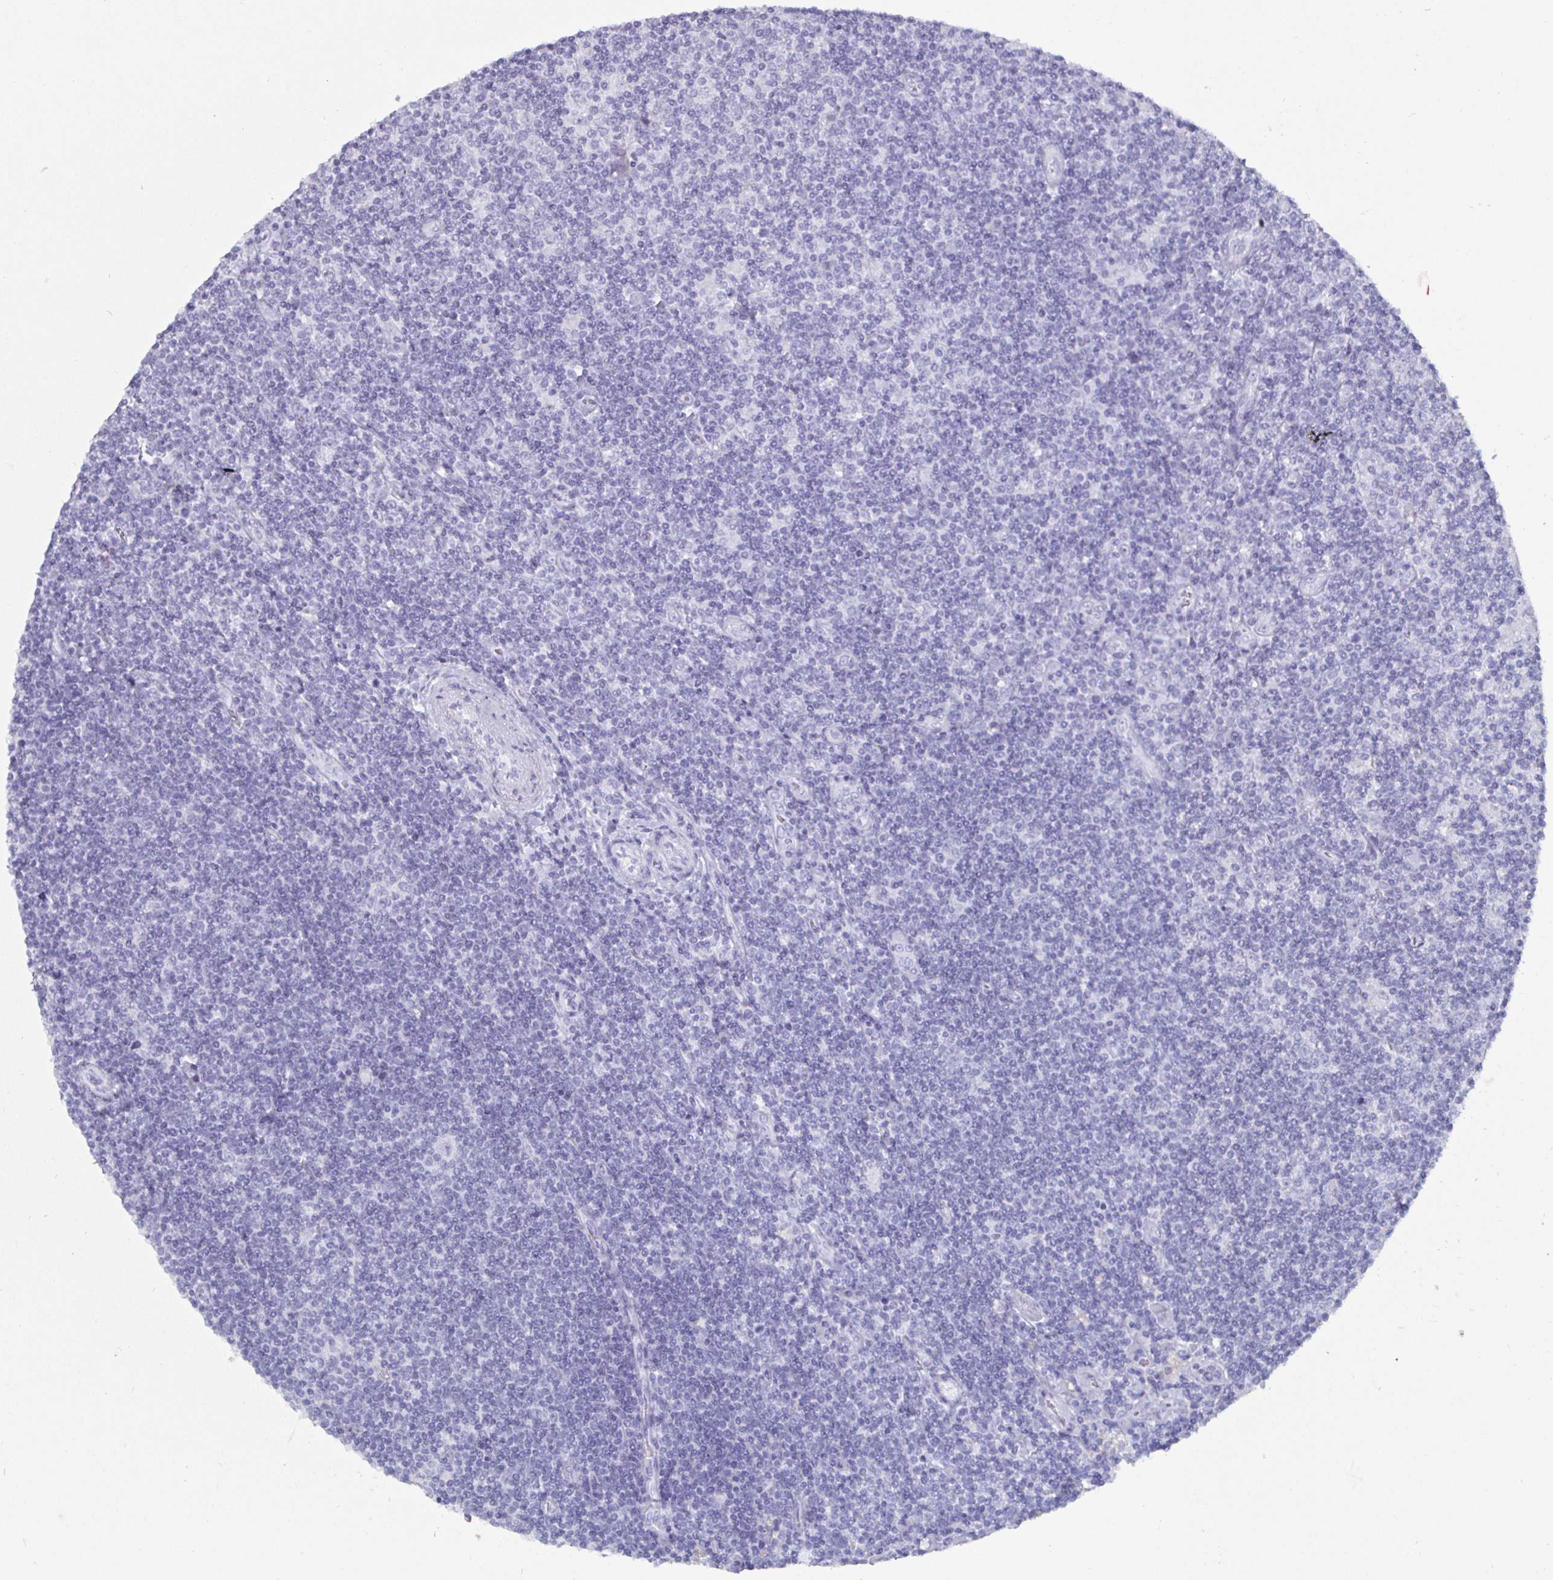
{"staining": {"intensity": "negative", "quantity": "none", "location": "none"}, "tissue": "lymphoma", "cell_type": "Tumor cells", "image_type": "cancer", "snomed": [{"axis": "morphology", "description": "Hodgkin's disease, NOS"}, {"axis": "topography", "description": "Lymph node"}], "caption": "Immunohistochemistry (IHC) of Hodgkin's disease reveals no staining in tumor cells.", "gene": "ENPP1", "patient": {"sex": "male", "age": 40}}